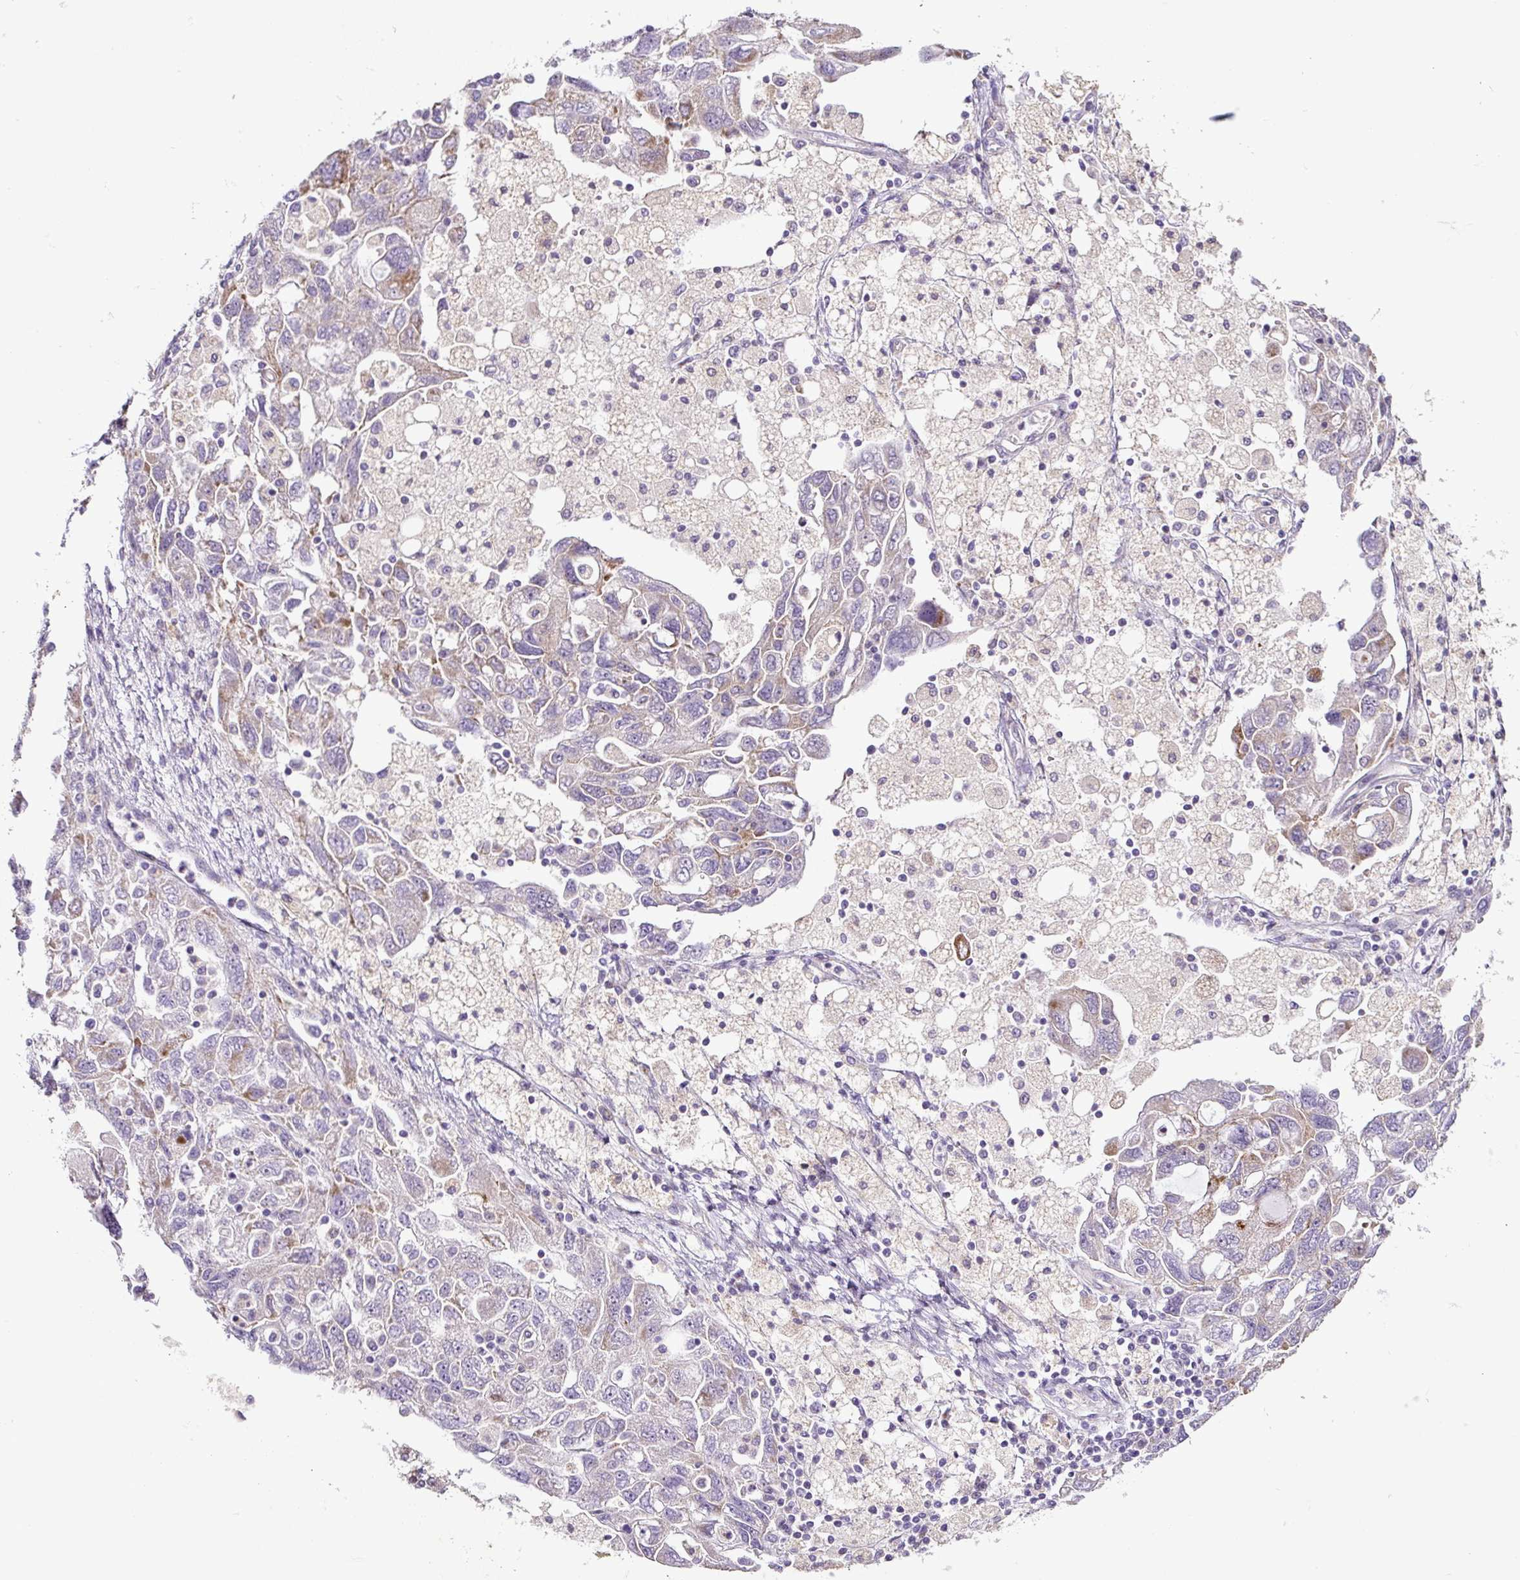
{"staining": {"intensity": "moderate", "quantity": "<25%", "location": "cytoplasmic/membranous"}, "tissue": "ovarian cancer", "cell_type": "Tumor cells", "image_type": "cancer", "snomed": [{"axis": "morphology", "description": "Carcinoma, NOS"}, {"axis": "morphology", "description": "Cystadenocarcinoma, serous, NOS"}, {"axis": "topography", "description": "Ovary"}], "caption": "DAB (3,3'-diaminobenzidine) immunohistochemical staining of ovarian cancer (serous cystadenocarcinoma) displays moderate cytoplasmic/membranous protein expression in about <25% of tumor cells. (DAB = brown stain, brightfield microscopy at high magnification).", "gene": "HPS4", "patient": {"sex": "female", "age": 69}}